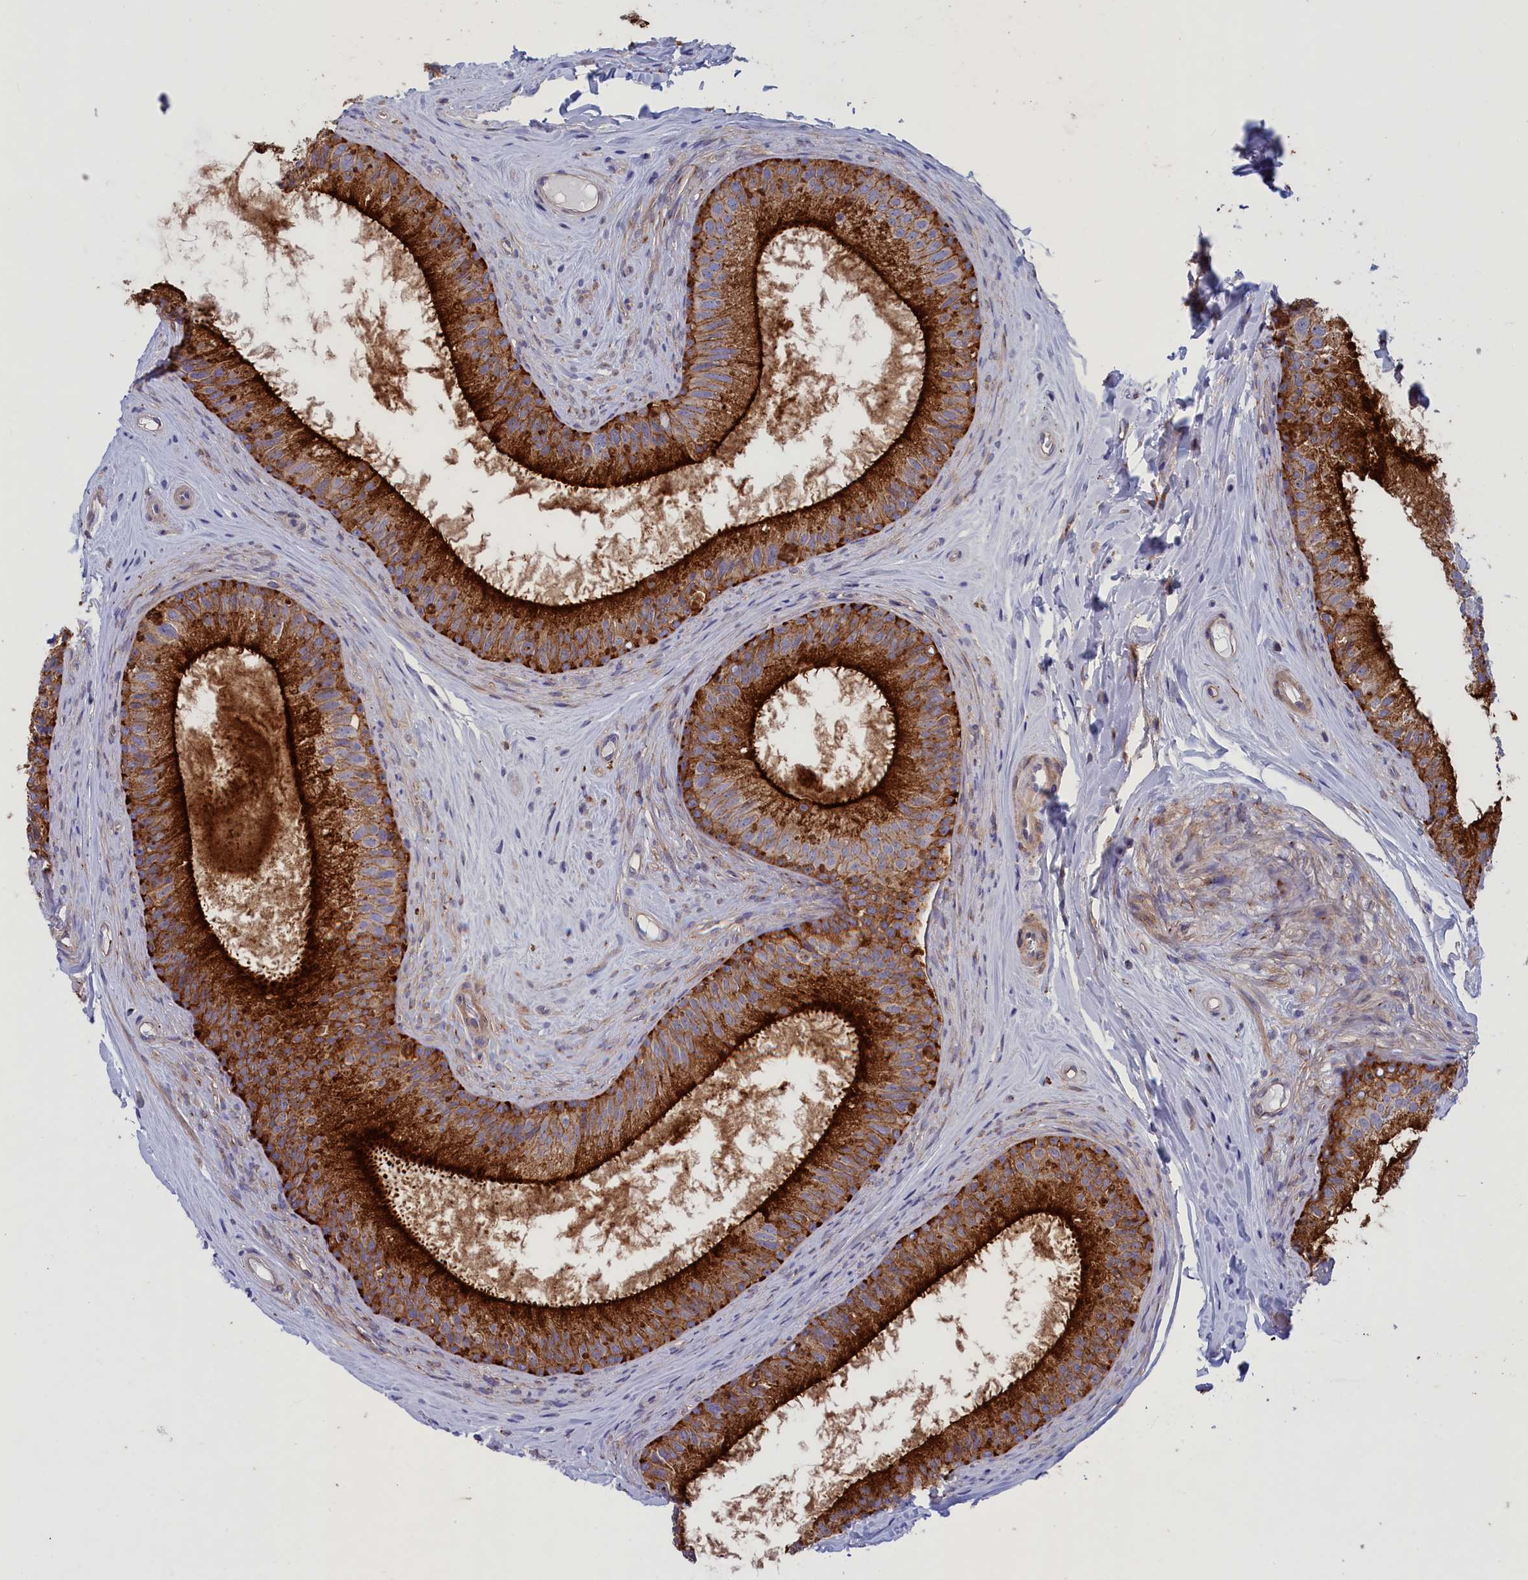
{"staining": {"intensity": "strong", "quantity": ">75%", "location": "cytoplasmic/membranous"}, "tissue": "epididymis", "cell_type": "Glandular cells", "image_type": "normal", "snomed": [{"axis": "morphology", "description": "Normal tissue, NOS"}, {"axis": "topography", "description": "Epididymis"}], "caption": "Brown immunohistochemical staining in benign human epididymis demonstrates strong cytoplasmic/membranous positivity in approximately >75% of glandular cells.", "gene": "SCAMP4", "patient": {"sex": "male", "age": 33}}